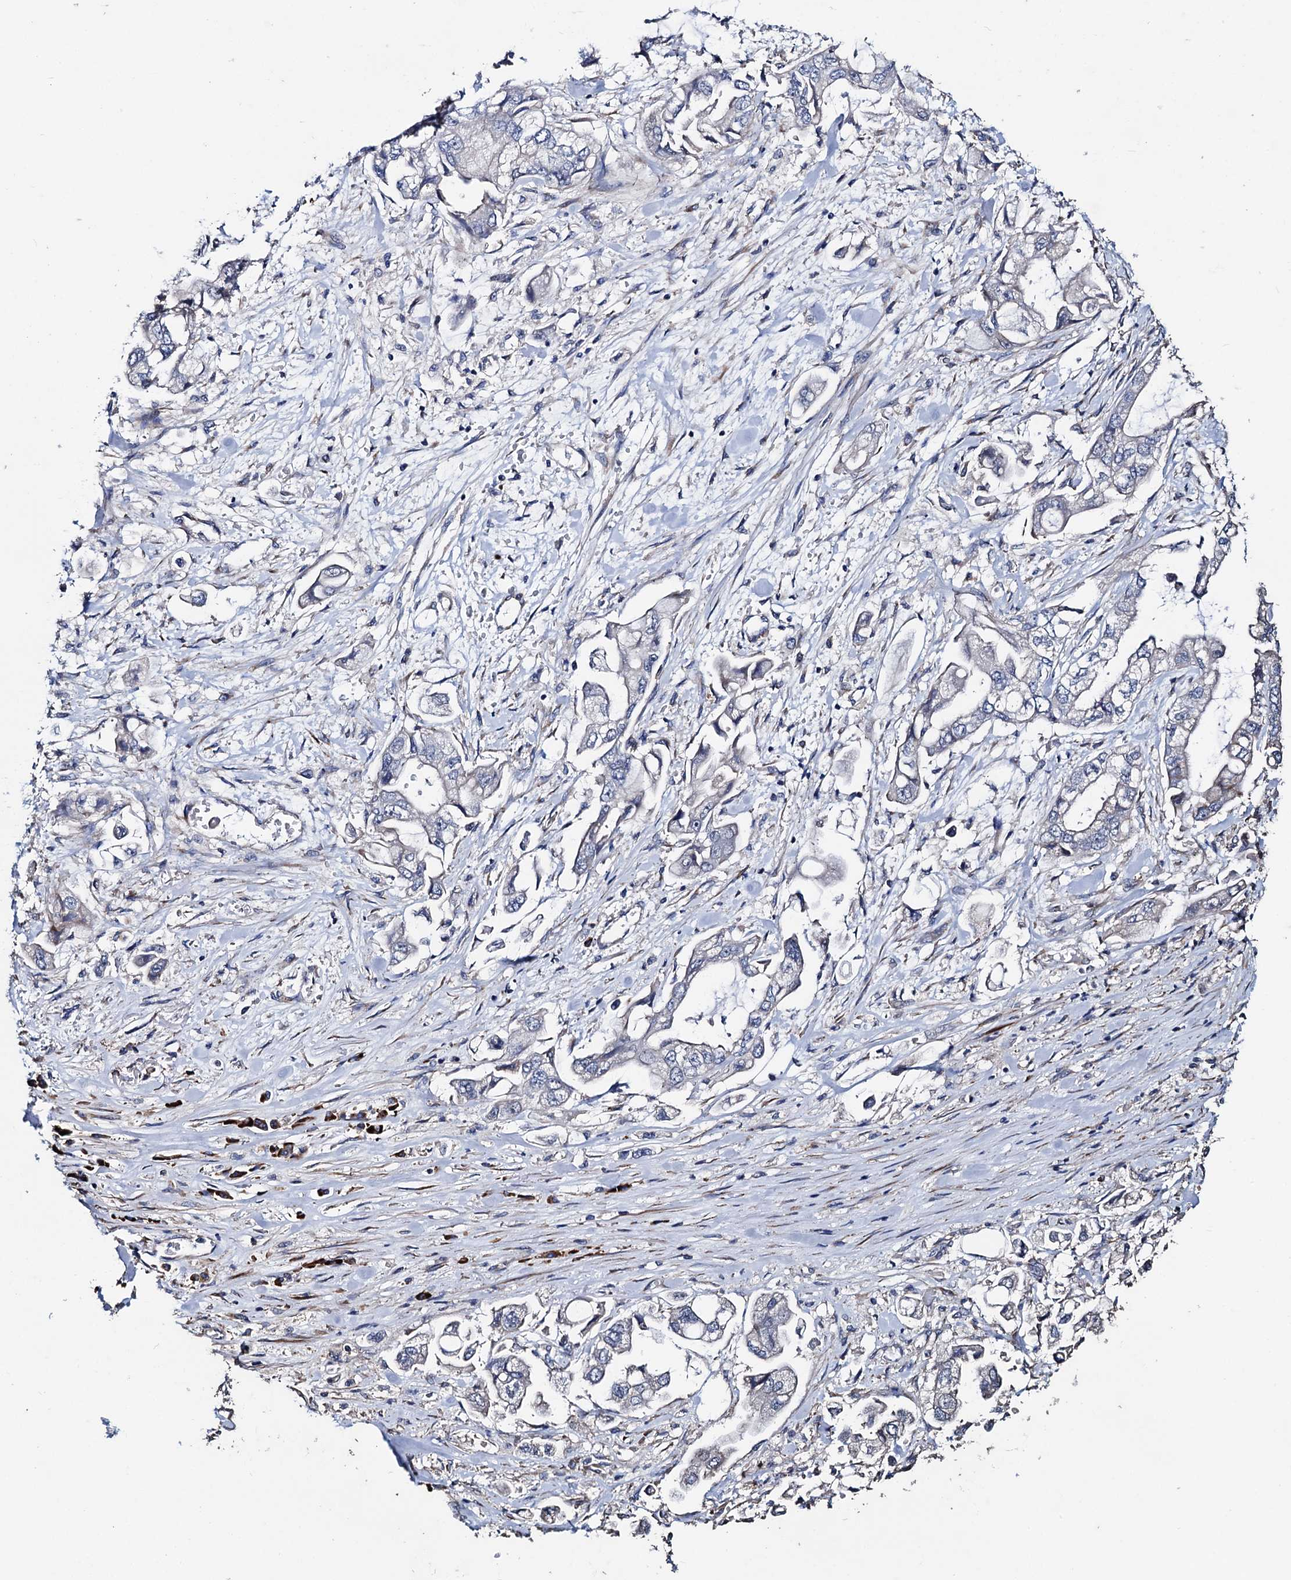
{"staining": {"intensity": "negative", "quantity": "none", "location": "none"}, "tissue": "stomach cancer", "cell_type": "Tumor cells", "image_type": "cancer", "snomed": [{"axis": "morphology", "description": "Adenocarcinoma, NOS"}, {"axis": "topography", "description": "Stomach"}], "caption": "Immunohistochemistry (IHC) of human stomach cancer displays no positivity in tumor cells. (DAB (3,3'-diaminobenzidine) IHC with hematoxylin counter stain).", "gene": "AKAP11", "patient": {"sex": "male", "age": 62}}